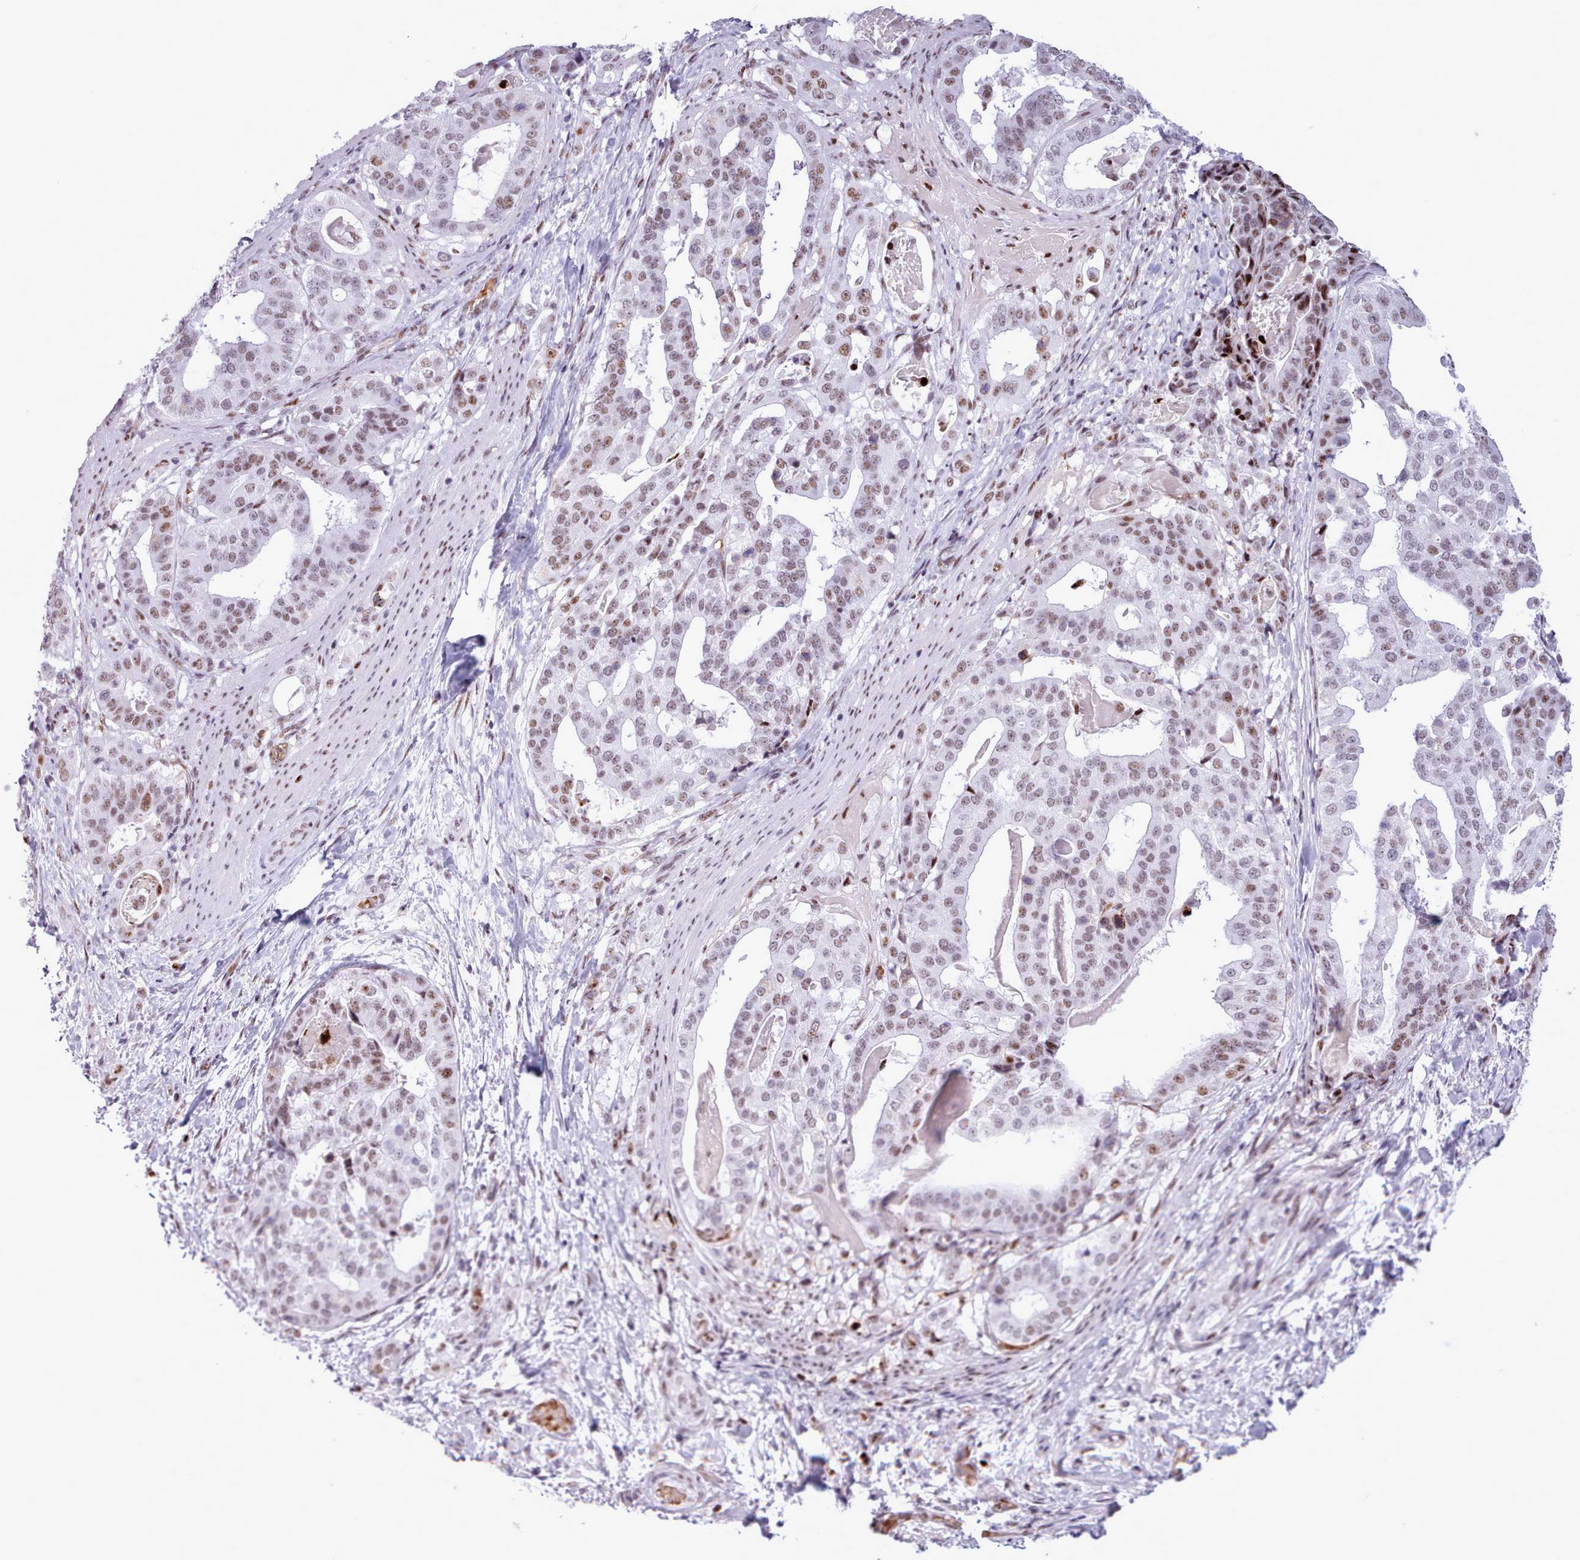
{"staining": {"intensity": "moderate", "quantity": ">75%", "location": "nuclear"}, "tissue": "stomach cancer", "cell_type": "Tumor cells", "image_type": "cancer", "snomed": [{"axis": "morphology", "description": "Adenocarcinoma, NOS"}, {"axis": "topography", "description": "Stomach"}], "caption": "Stomach adenocarcinoma stained for a protein (brown) exhibits moderate nuclear positive positivity in about >75% of tumor cells.", "gene": "SRSF4", "patient": {"sex": "male", "age": 48}}